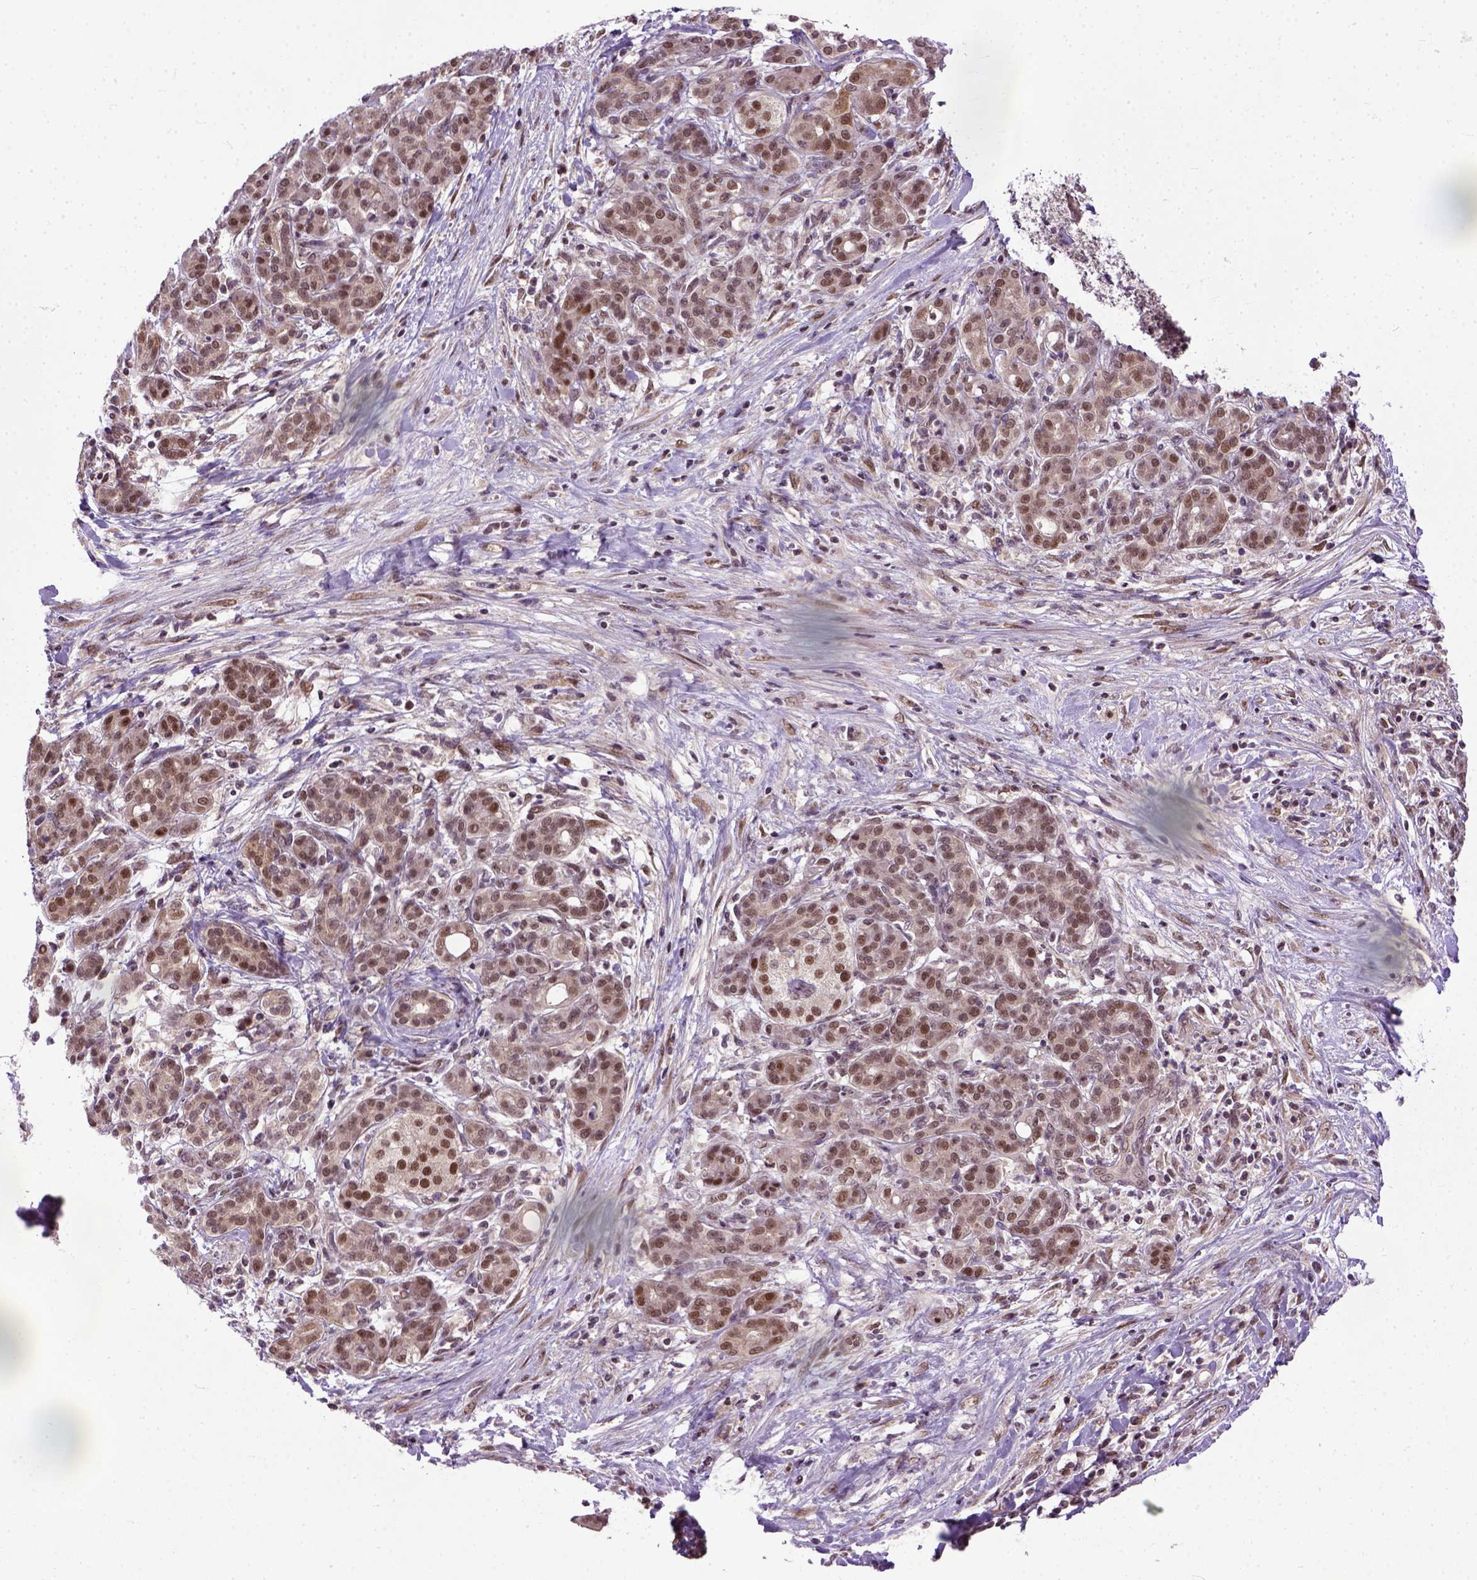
{"staining": {"intensity": "moderate", "quantity": ">75%", "location": "nuclear"}, "tissue": "pancreatic cancer", "cell_type": "Tumor cells", "image_type": "cancer", "snomed": [{"axis": "morphology", "description": "Adenocarcinoma, NOS"}, {"axis": "topography", "description": "Pancreas"}], "caption": "About >75% of tumor cells in pancreatic cancer (adenocarcinoma) demonstrate moderate nuclear protein positivity as visualized by brown immunohistochemical staining.", "gene": "UBA3", "patient": {"sex": "male", "age": 44}}